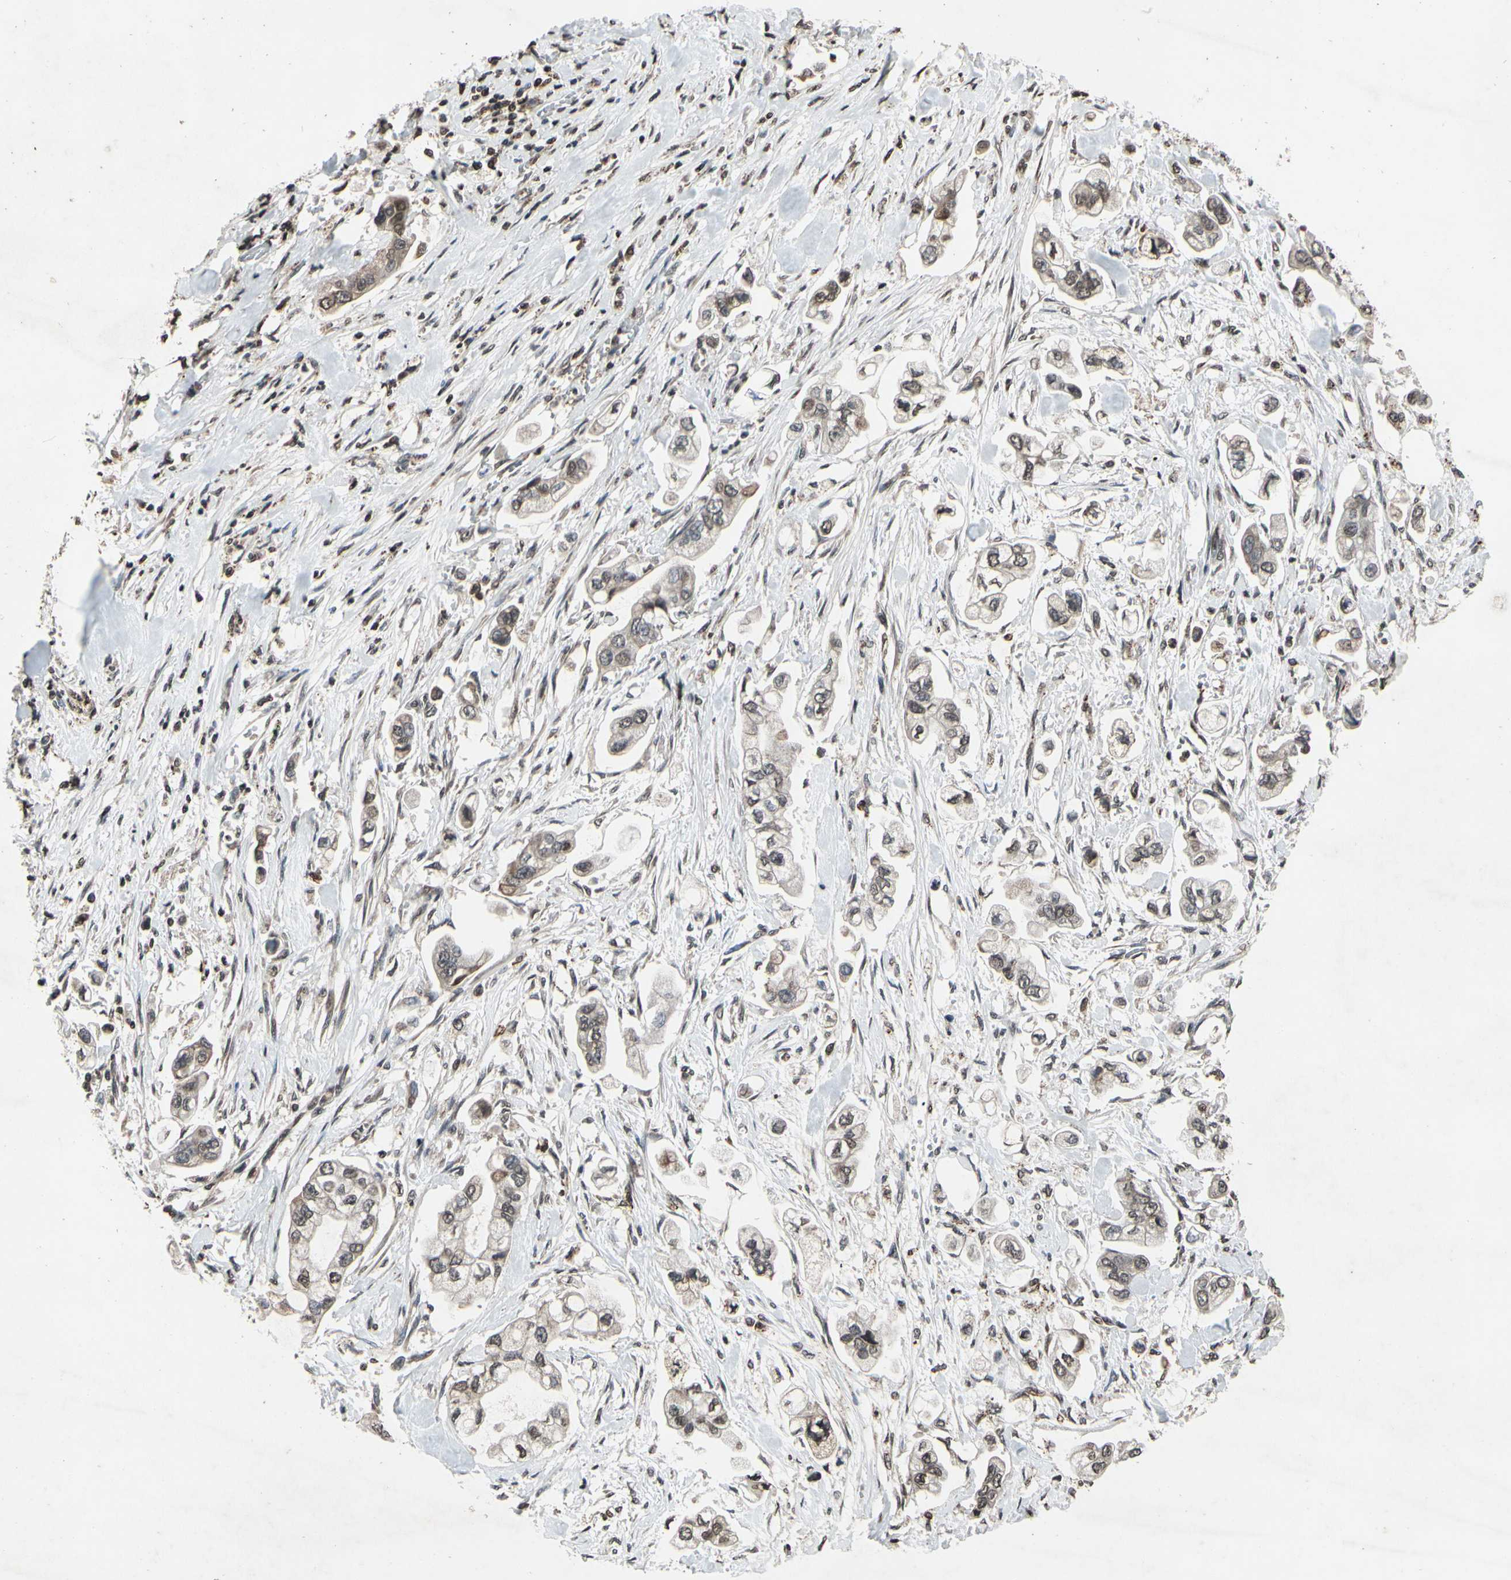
{"staining": {"intensity": "weak", "quantity": "<25%", "location": "nuclear"}, "tissue": "stomach cancer", "cell_type": "Tumor cells", "image_type": "cancer", "snomed": [{"axis": "morphology", "description": "Adenocarcinoma, NOS"}, {"axis": "topography", "description": "Stomach"}], "caption": "IHC photomicrograph of neoplastic tissue: human stomach adenocarcinoma stained with DAB (3,3'-diaminobenzidine) exhibits no significant protein staining in tumor cells.", "gene": "HIPK2", "patient": {"sex": "male", "age": 62}}